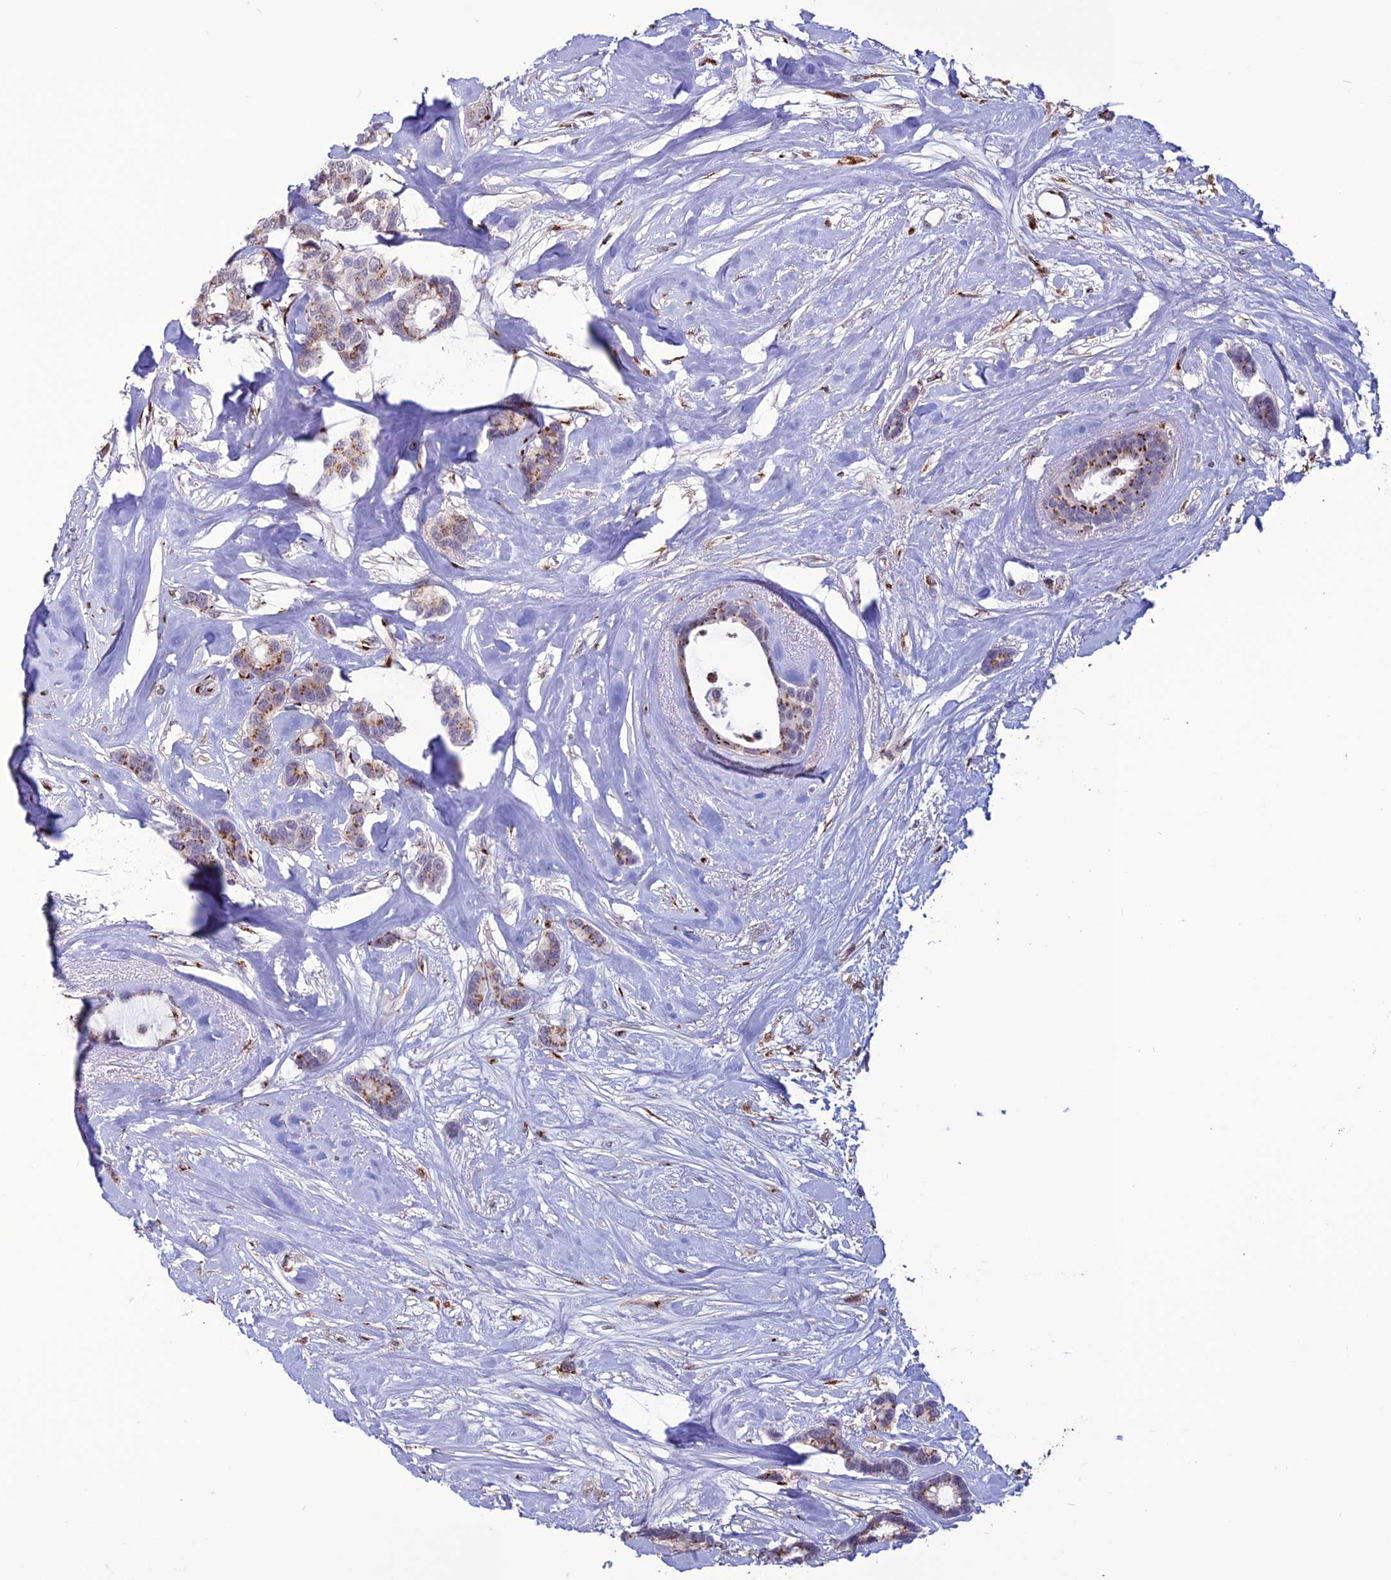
{"staining": {"intensity": "moderate", "quantity": ">75%", "location": "cytoplasmic/membranous"}, "tissue": "breast cancer", "cell_type": "Tumor cells", "image_type": "cancer", "snomed": [{"axis": "morphology", "description": "Duct carcinoma"}, {"axis": "topography", "description": "Breast"}], "caption": "The photomicrograph exhibits staining of breast cancer, revealing moderate cytoplasmic/membranous protein positivity (brown color) within tumor cells.", "gene": "PLEKHA4", "patient": {"sex": "female", "age": 87}}